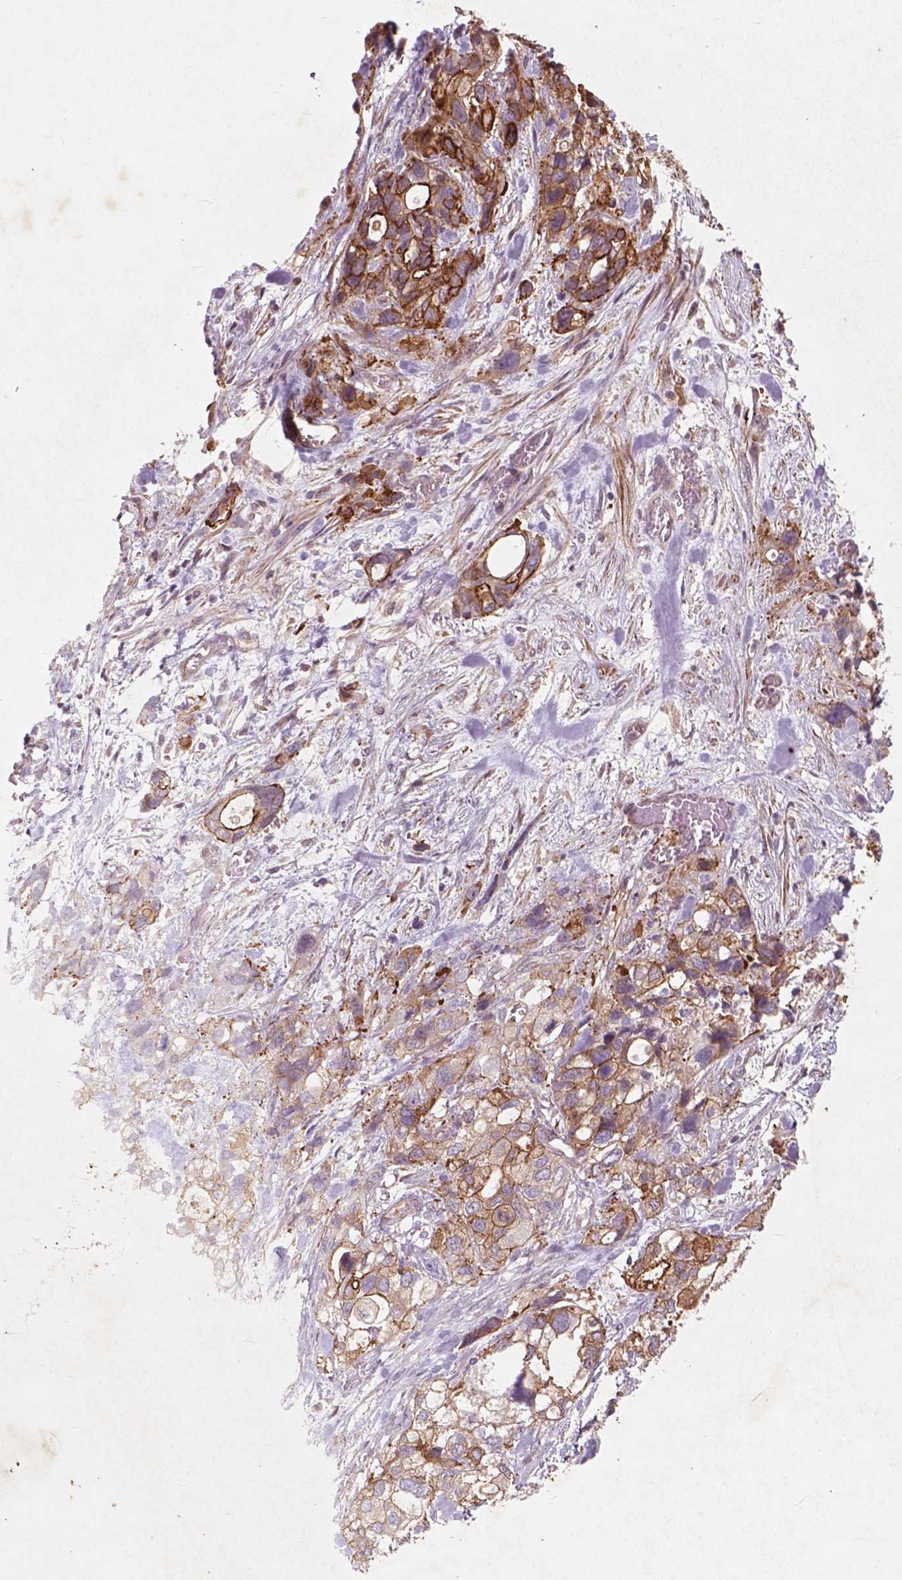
{"staining": {"intensity": "moderate", "quantity": "25%-75%", "location": "cytoplasmic/membranous"}, "tissue": "stomach cancer", "cell_type": "Tumor cells", "image_type": "cancer", "snomed": [{"axis": "morphology", "description": "Adenocarcinoma, NOS"}, {"axis": "topography", "description": "Stomach, upper"}], "caption": "Stomach adenocarcinoma stained with a protein marker displays moderate staining in tumor cells.", "gene": "RFPL4B", "patient": {"sex": "female", "age": 81}}